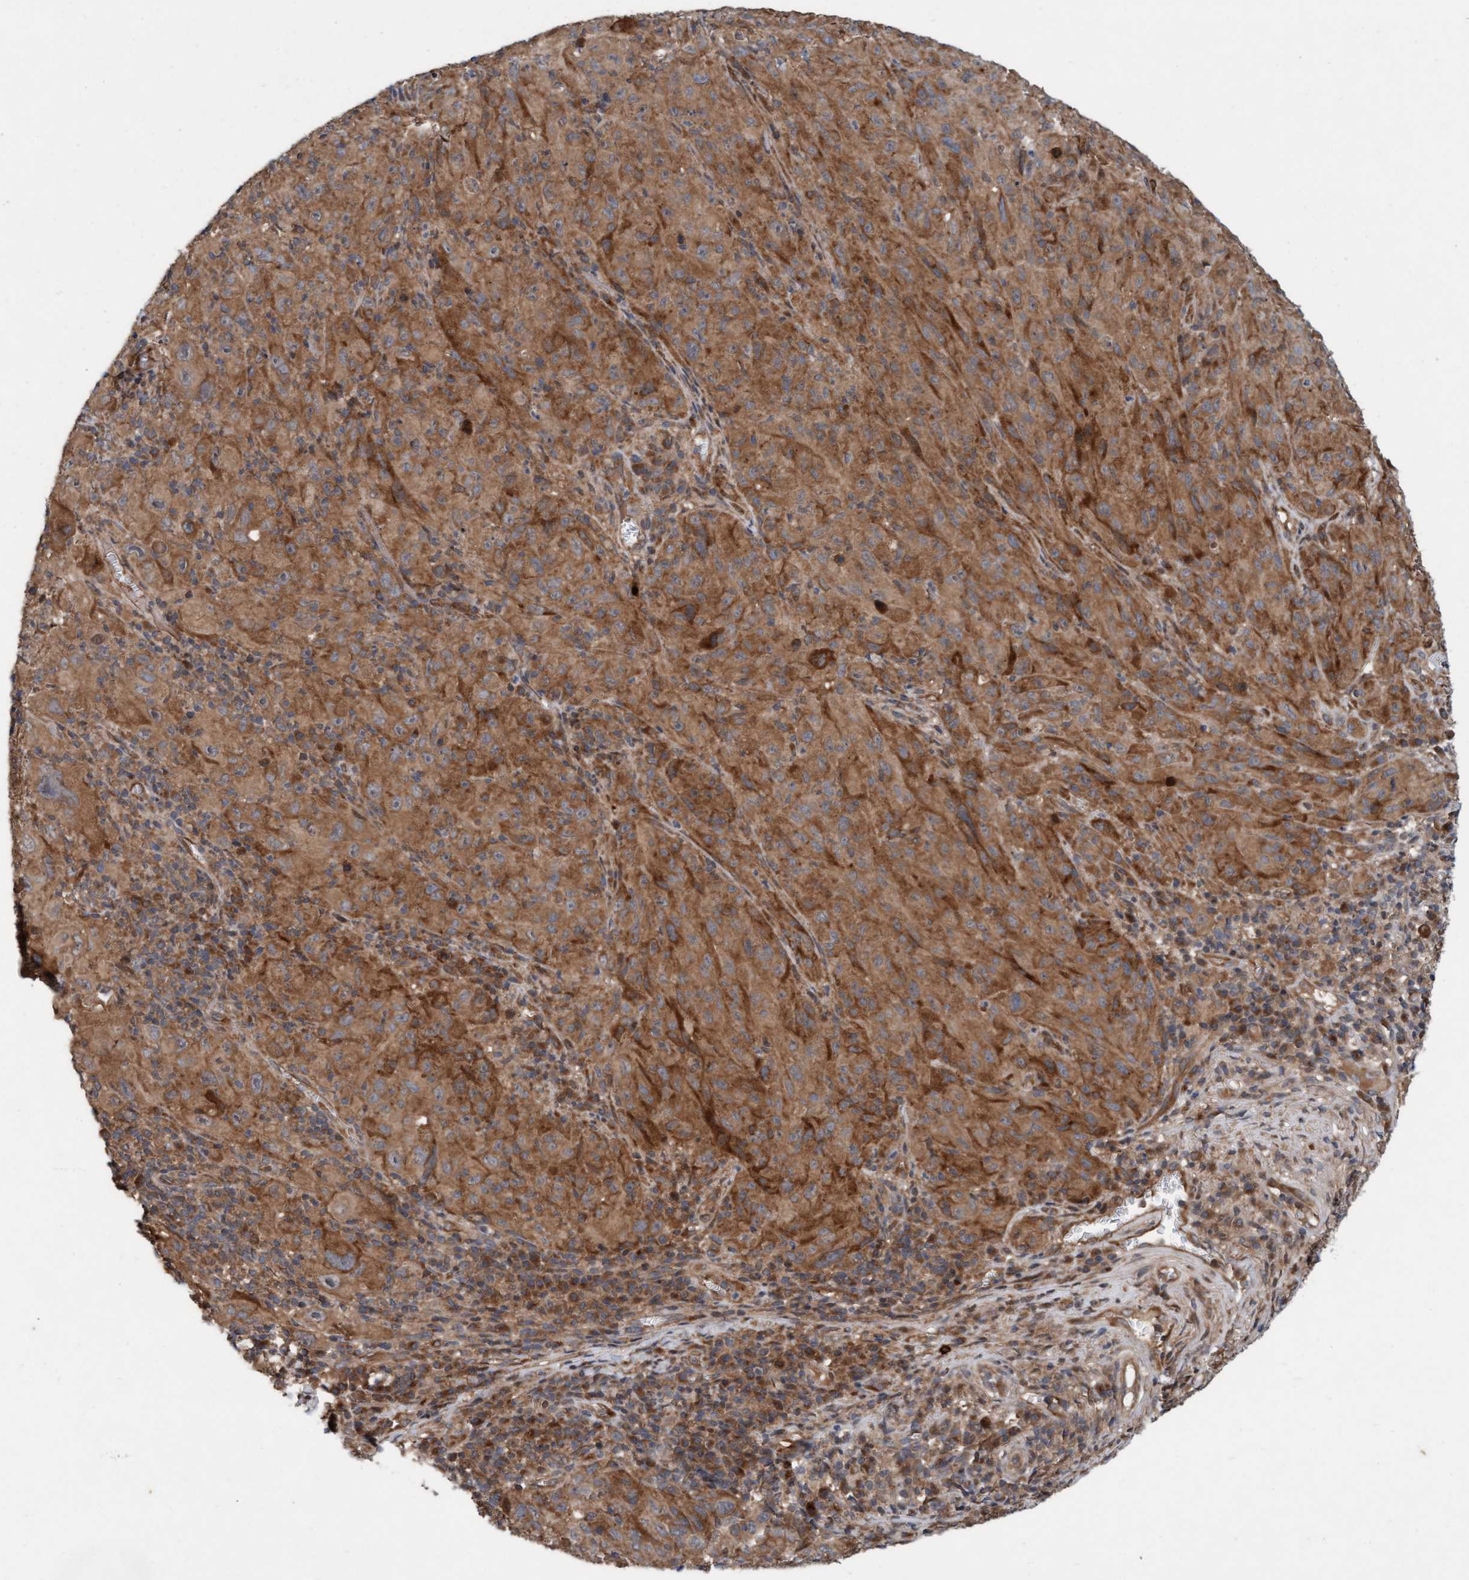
{"staining": {"intensity": "moderate", "quantity": ">75%", "location": "cytoplasmic/membranous"}, "tissue": "melanoma", "cell_type": "Tumor cells", "image_type": "cancer", "snomed": [{"axis": "morphology", "description": "Malignant melanoma, NOS"}, {"axis": "topography", "description": "Skin of head"}], "caption": "DAB (3,3'-diaminobenzidine) immunohistochemical staining of melanoma displays moderate cytoplasmic/membranous protein expression in approximately >75% of tumor cells. The protein of interest is shown in brown color, while the nuclei are stained blue.", "gene": "MLXIP", "patient": {"sex": "male", "age": 96}}